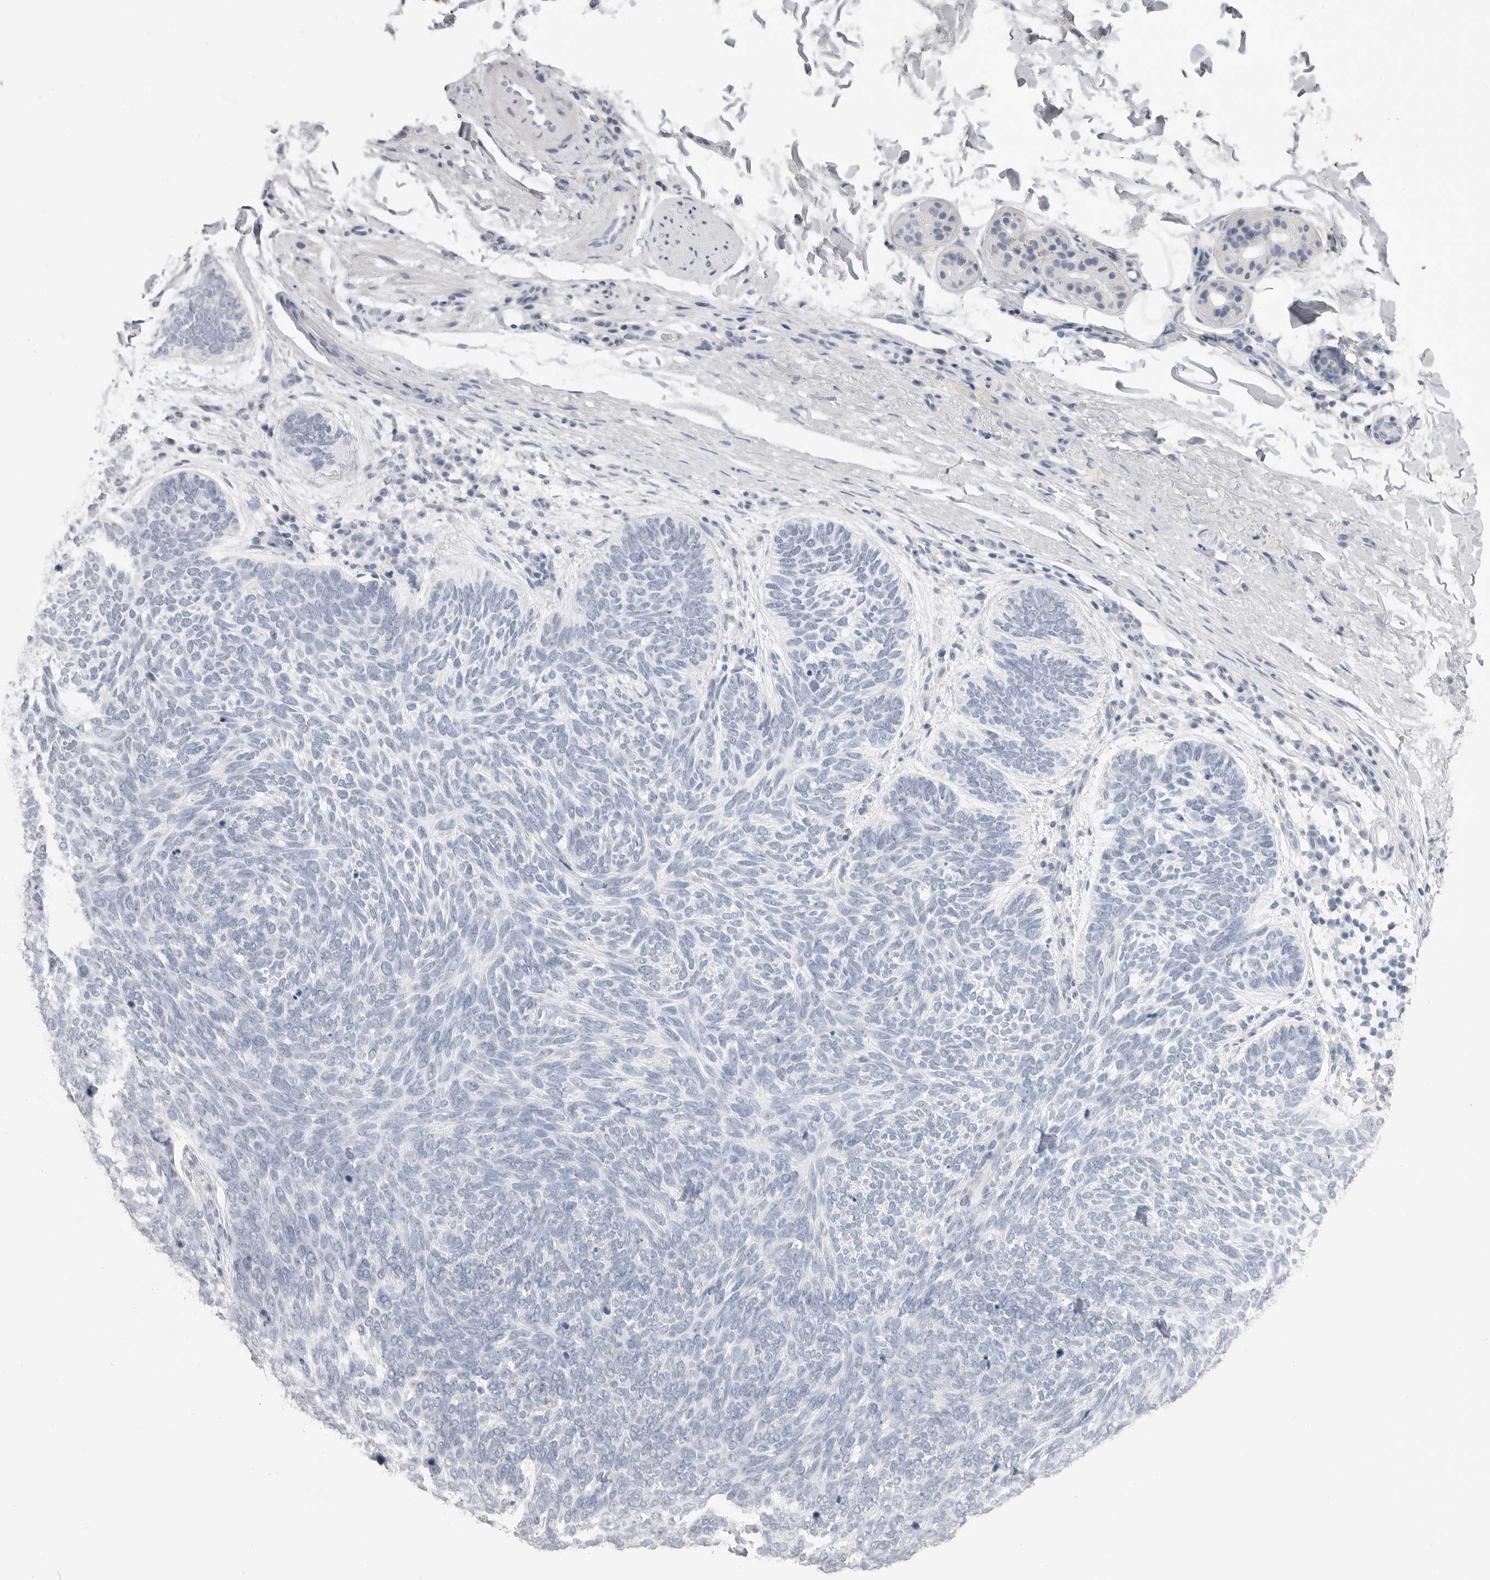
{"staining": {"intensity": "negative", "quantity": "none", "location": "none"}, "tissue": "skin cancer", "cell_type": "Tumor cells", "image_type": "cancer", "snomed": [{"axis": "morphology", "description": "Basal cell carcinoma"}, {"axis": "topography", "description": "Skin"}], "caption": "Immunohistochemistry (IHC) of human basal cell carcinoma (skin) reveals no expression in tumor cells.", "gene": "ICAM5", "patient": {"sex": "female", "age": 85}}